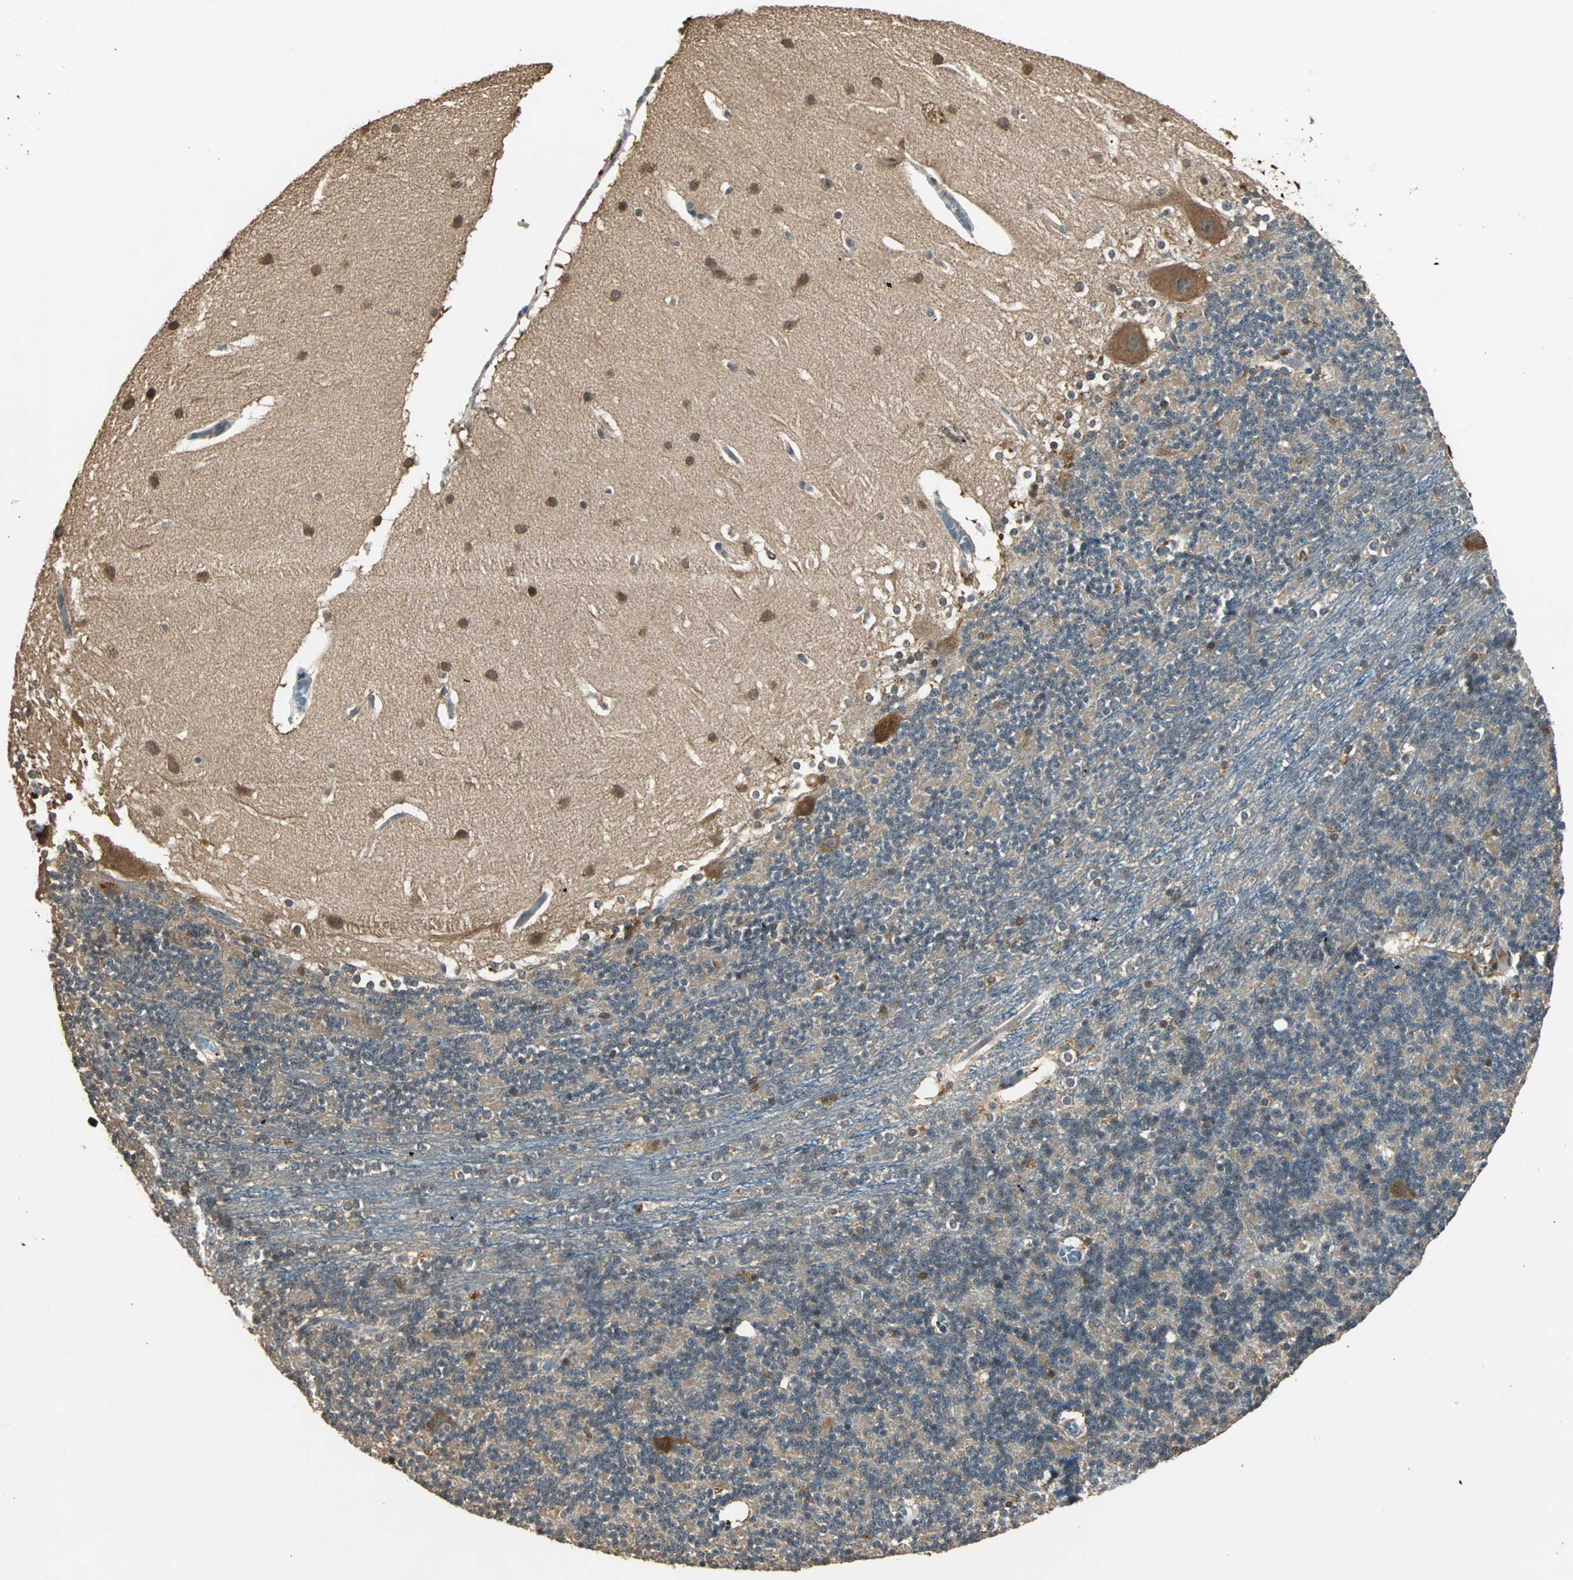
{"staining": {"intensity": "moderate", "quantity": "<25%", "location": "cytoplasmic/membranous"}, "tissue": "cerebellum", "cell_type": "Cells in granular layer", "image_type": "normal", "snomed": [{"axis": "morphology", "description": "Normal tissue, NOS"}, {"axis": "topography", "description": "Cerebellum"}], "caption": "Cells in granular layer reveal low levels of moderate cytoplasmic/membranous staining in about <25% of cells in benign human cerebellum.", "gene": "ABHD2", "patient": {"sex": "female", "age": 19}}